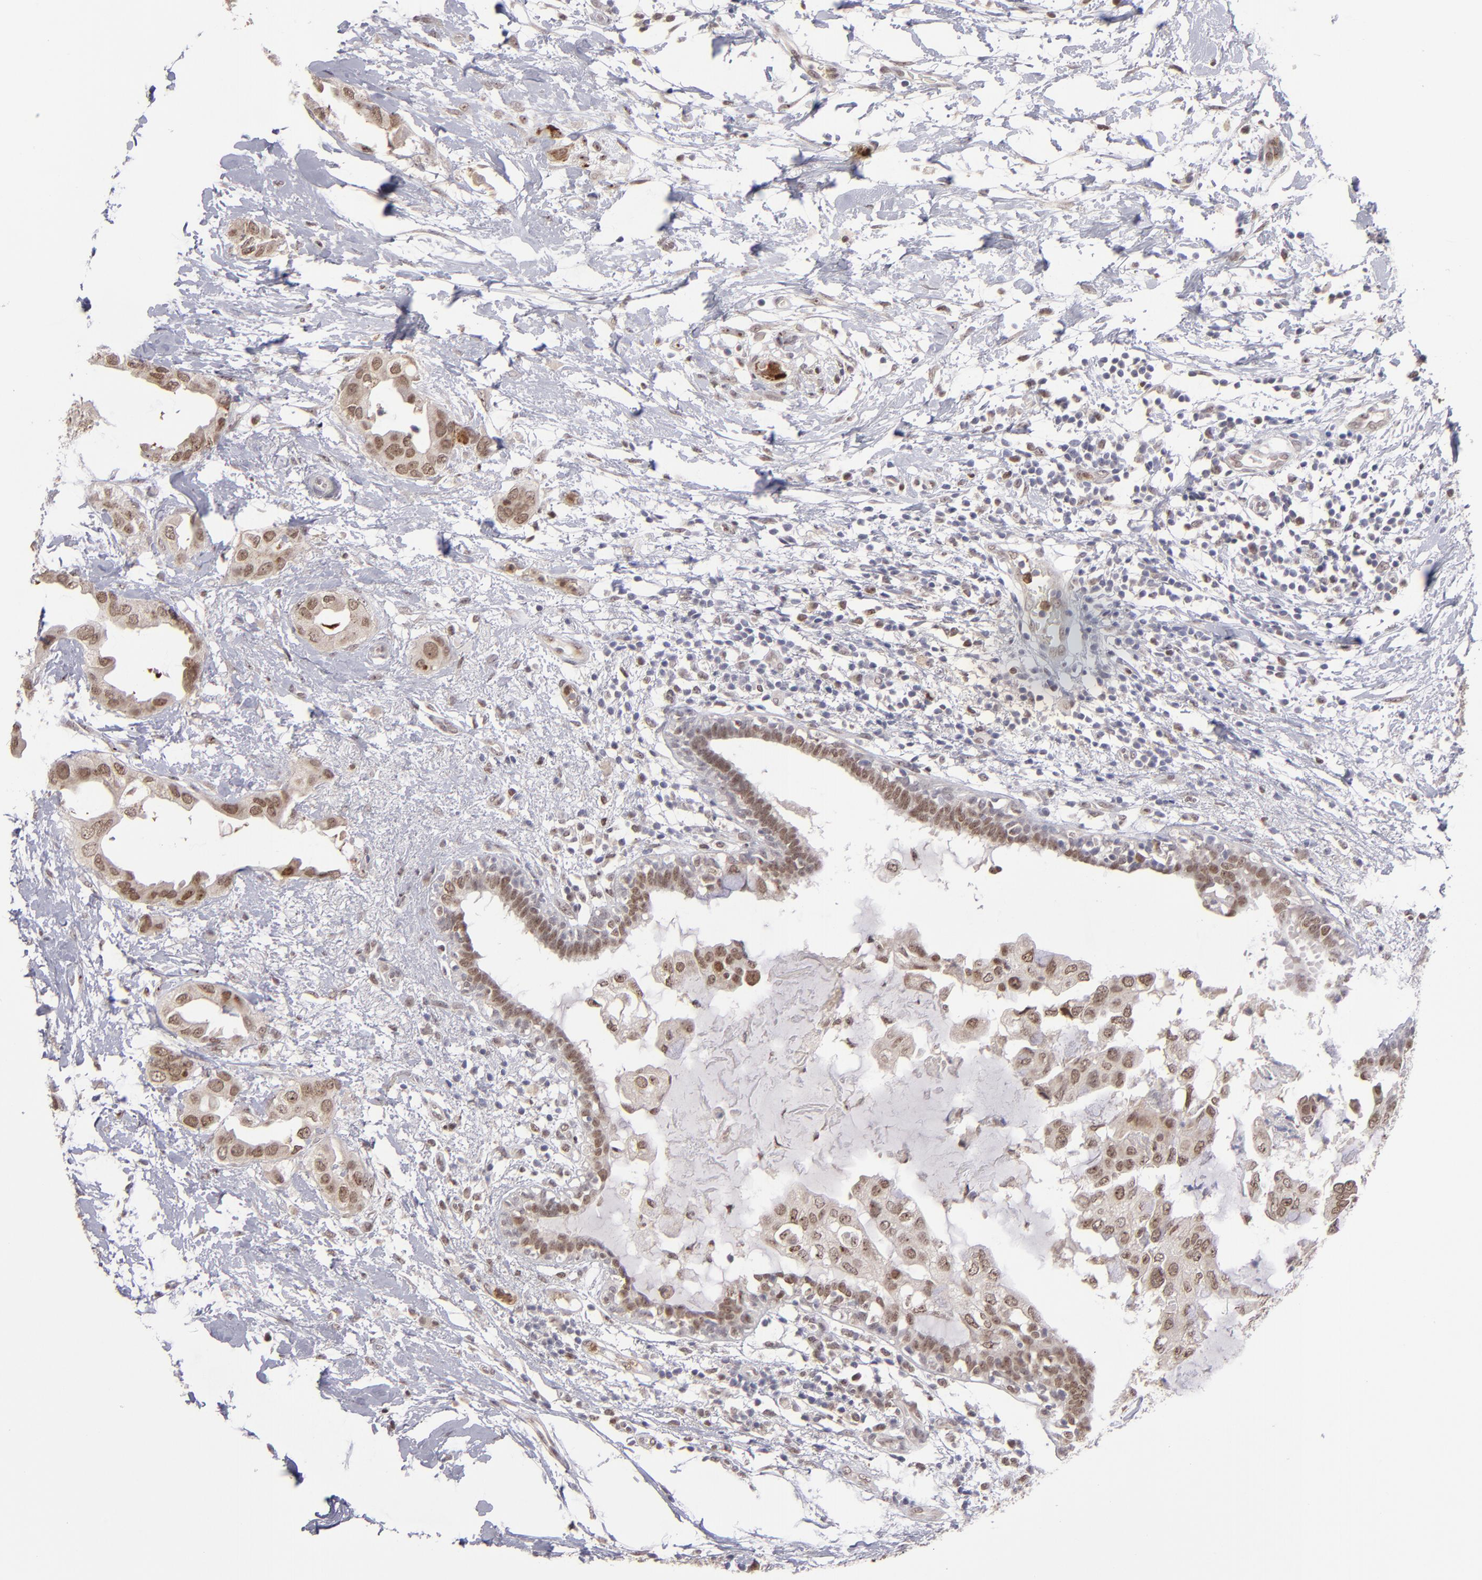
{"staining": {"intensity": "moderate", "quantity": ">75%", "location": "nuclear"}, "tissue": "breast cancer", "cell_type": "Tumor cells", "image_type": "cancer", "snomed": [{"axis": "morphology", "description": "Duct carcinoma"}, {"axis": "topography", "description": "Breast"}], "caption": "Immunohistochemistry histopathology image of human breast cancer (intraductal carcinoma) stained for a protein (brown), which displays medium levels of moderate nuclear staining in approximately >75% of tumor cells.", "gene": "RREB1", "patient": {"sex": "female", "age": 40}}